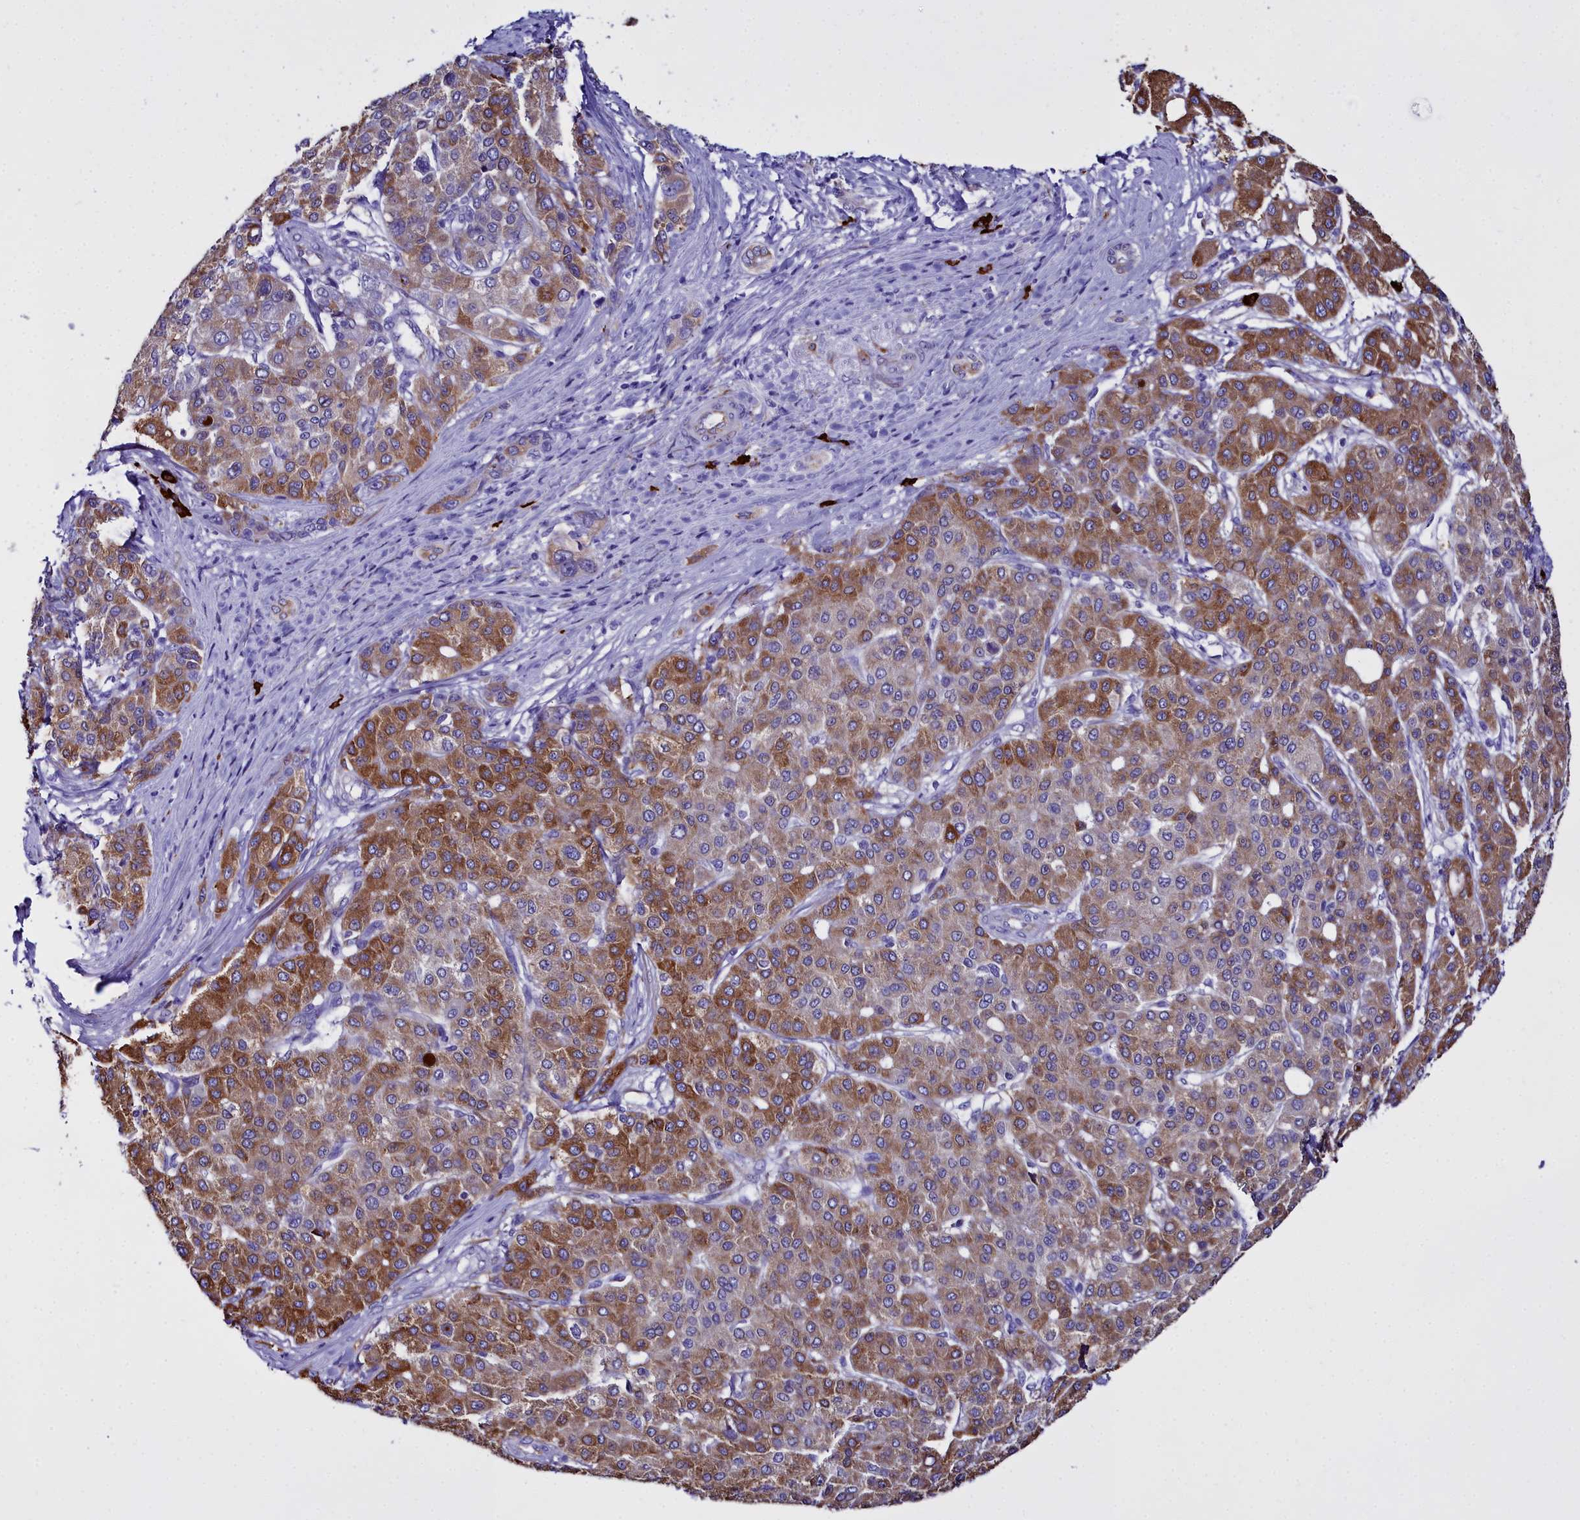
{"staining": {"intensity": "moderate", "quantity": ">75%", "location": "cytoplasmic/membranous"}, "tissue": "liver cancer", "cell_type": "Tumor cells", "image_type": "cancer", "snomed": [{"axis": "morphology", "description": "Carcinoma, Hepatocellular, NOS"}, {"axis": "topography", "description": "Liver"}], "caption": "Immunohistochemical staining of liver hepatocellular carcinoma displays medium levels of moderate cytoplasmic/membranous protein positivity in about >75% of tumor cells.", "gene": "TXNDC5", "patient": {"sex": "male", "age": 65}}